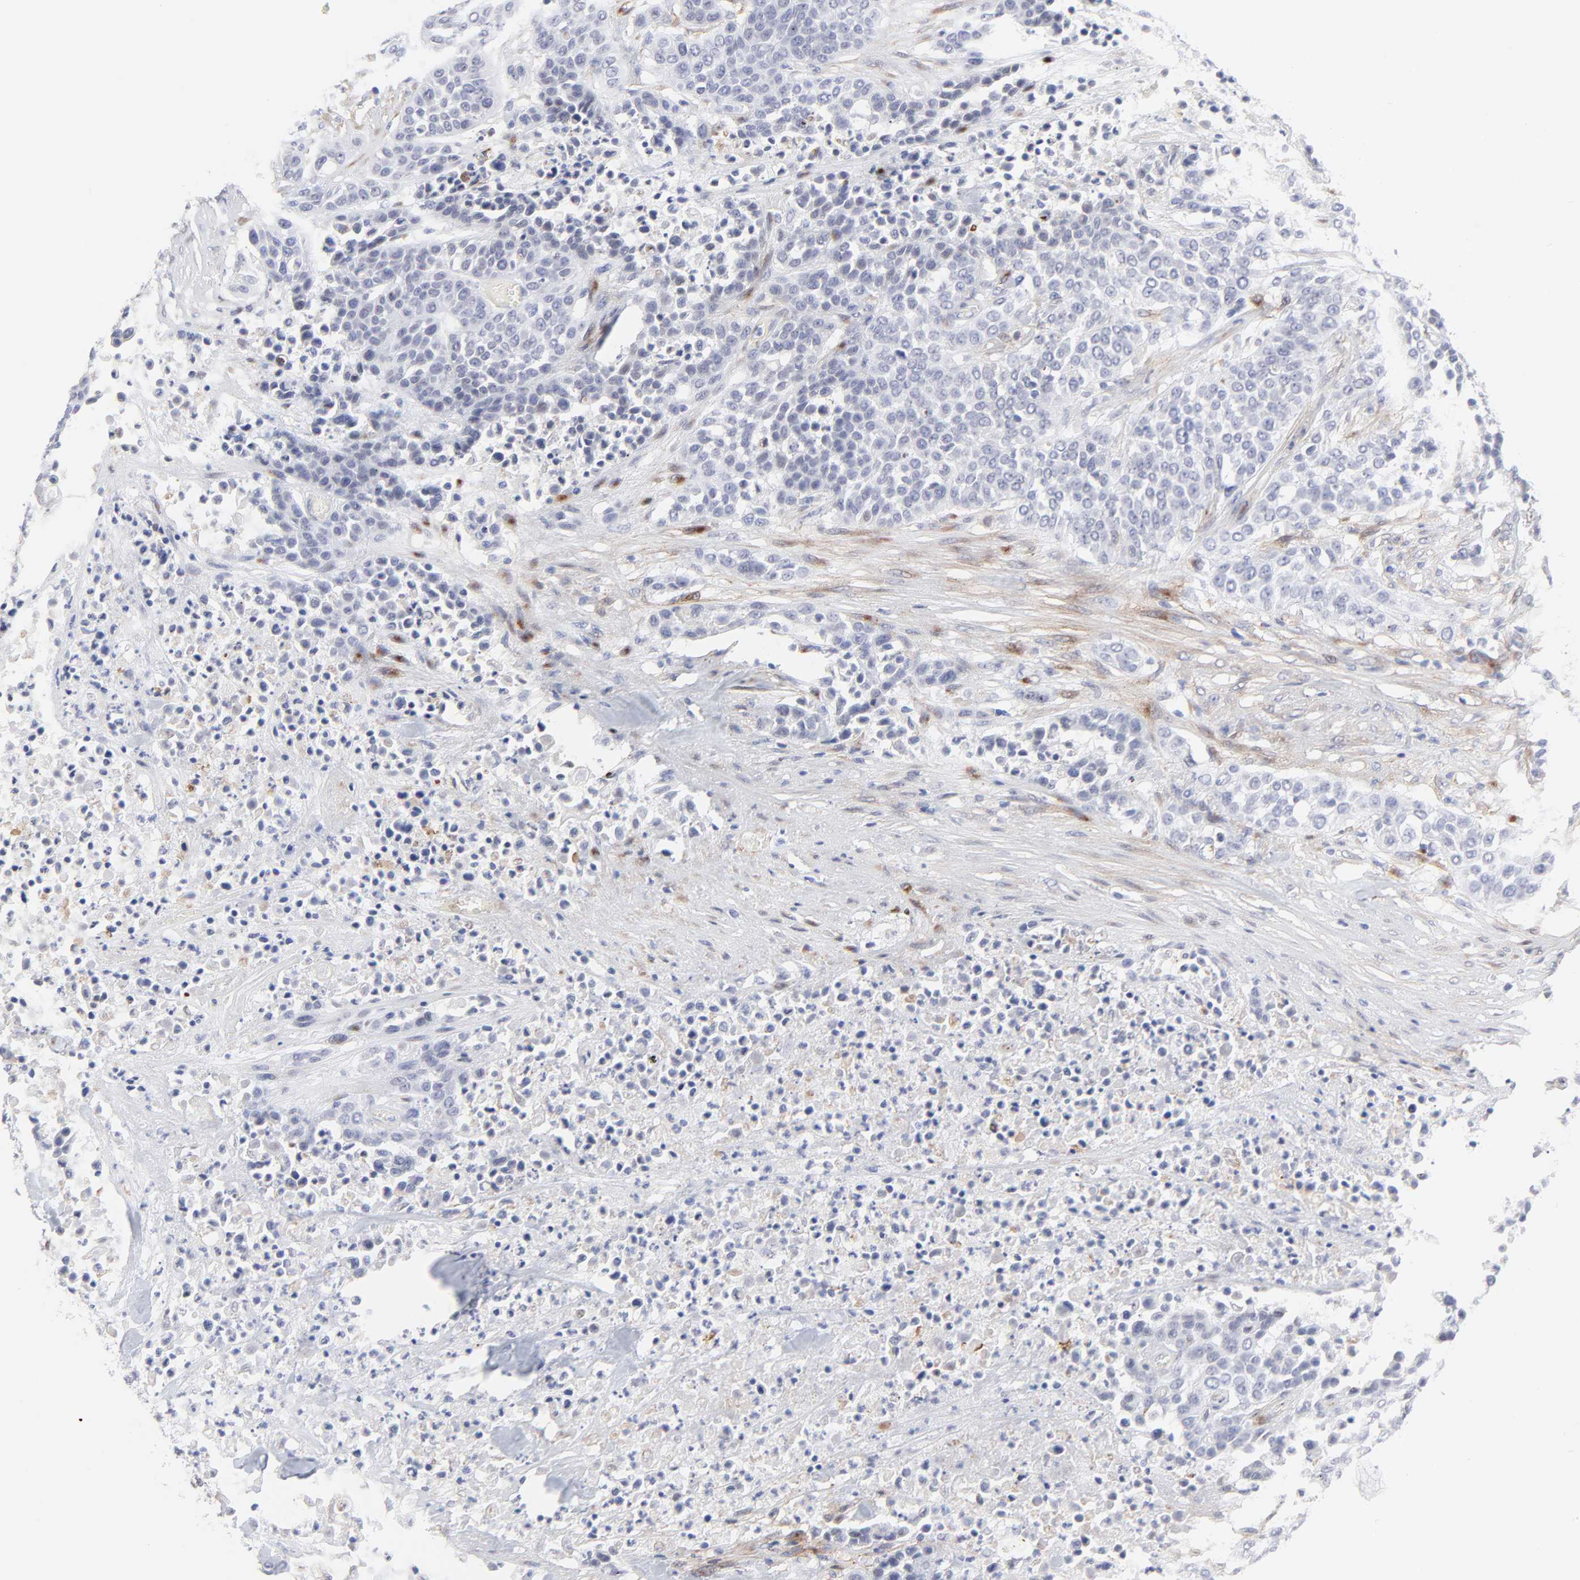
{"staining": {"intensity": "negative", "quantity": "none", "location": "none"}, "tissue": "urothelial cancer", "cell_type": "Tumor cells", "image_type": "cancer", "snomed": [{"axis": "morphology", "description": "Urothelial carcinoma, High grade"}, {"axis": "topography", "description": "Urinary bladder"}], "caption": "Micrograph shows no significant protein positivity in tumor cells of urothelial cancer.", "gene": "PDGFRB", "patient": {"sex": "male", "age": 74}}